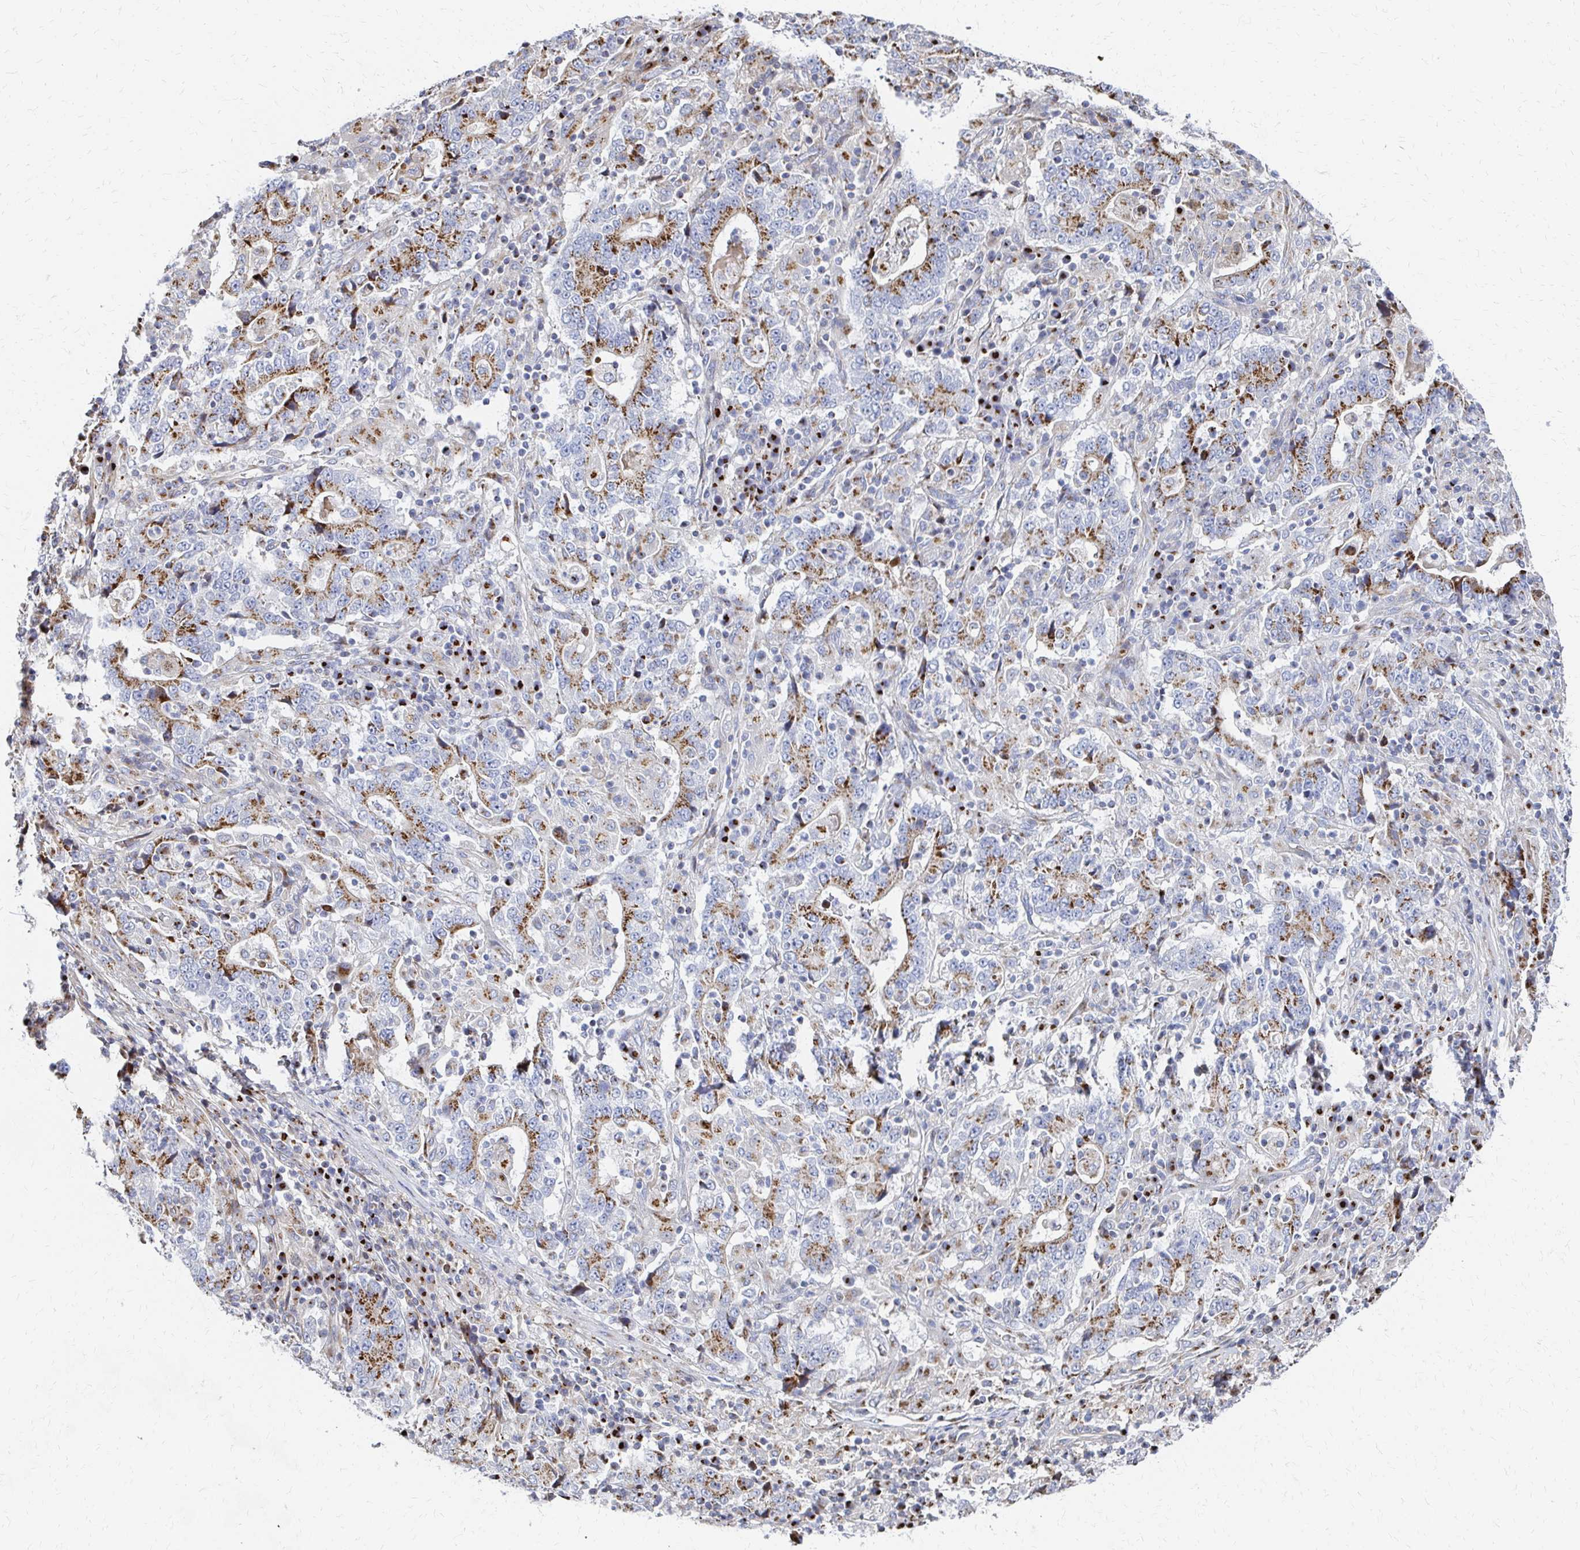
{"staining": {"intensity": "moderate", "quantity": "25%-75%", "location": "cytoplasmic/membranous"}, "tissue": "stomach cancer", "cell_type": "Tumor cells", "image_type": "cancer", "snomed": [{"axis": "morphology", "description": "Normal tissue, NOS"}, {"axis": "morphology", "description": "Adenocarcinoma, NOS"}, {"axis": "topography", "description": "Stomach, upper"}, {"axis": "topography", "description": "Stomach"}], "caption": "Stomach adenocarcinoma tissue reveals moderate cytoplasmic/membranous positivity in approximately 25%-75% of tumor cells, visualized by immunohistochemistry. The staining was performed using DAB, with brown indicating positive protein expression. Nuclei are stained blue with hematoxylin.", "gene": "MAN1A1", "patient": {"sex": "male", "age": 59}}